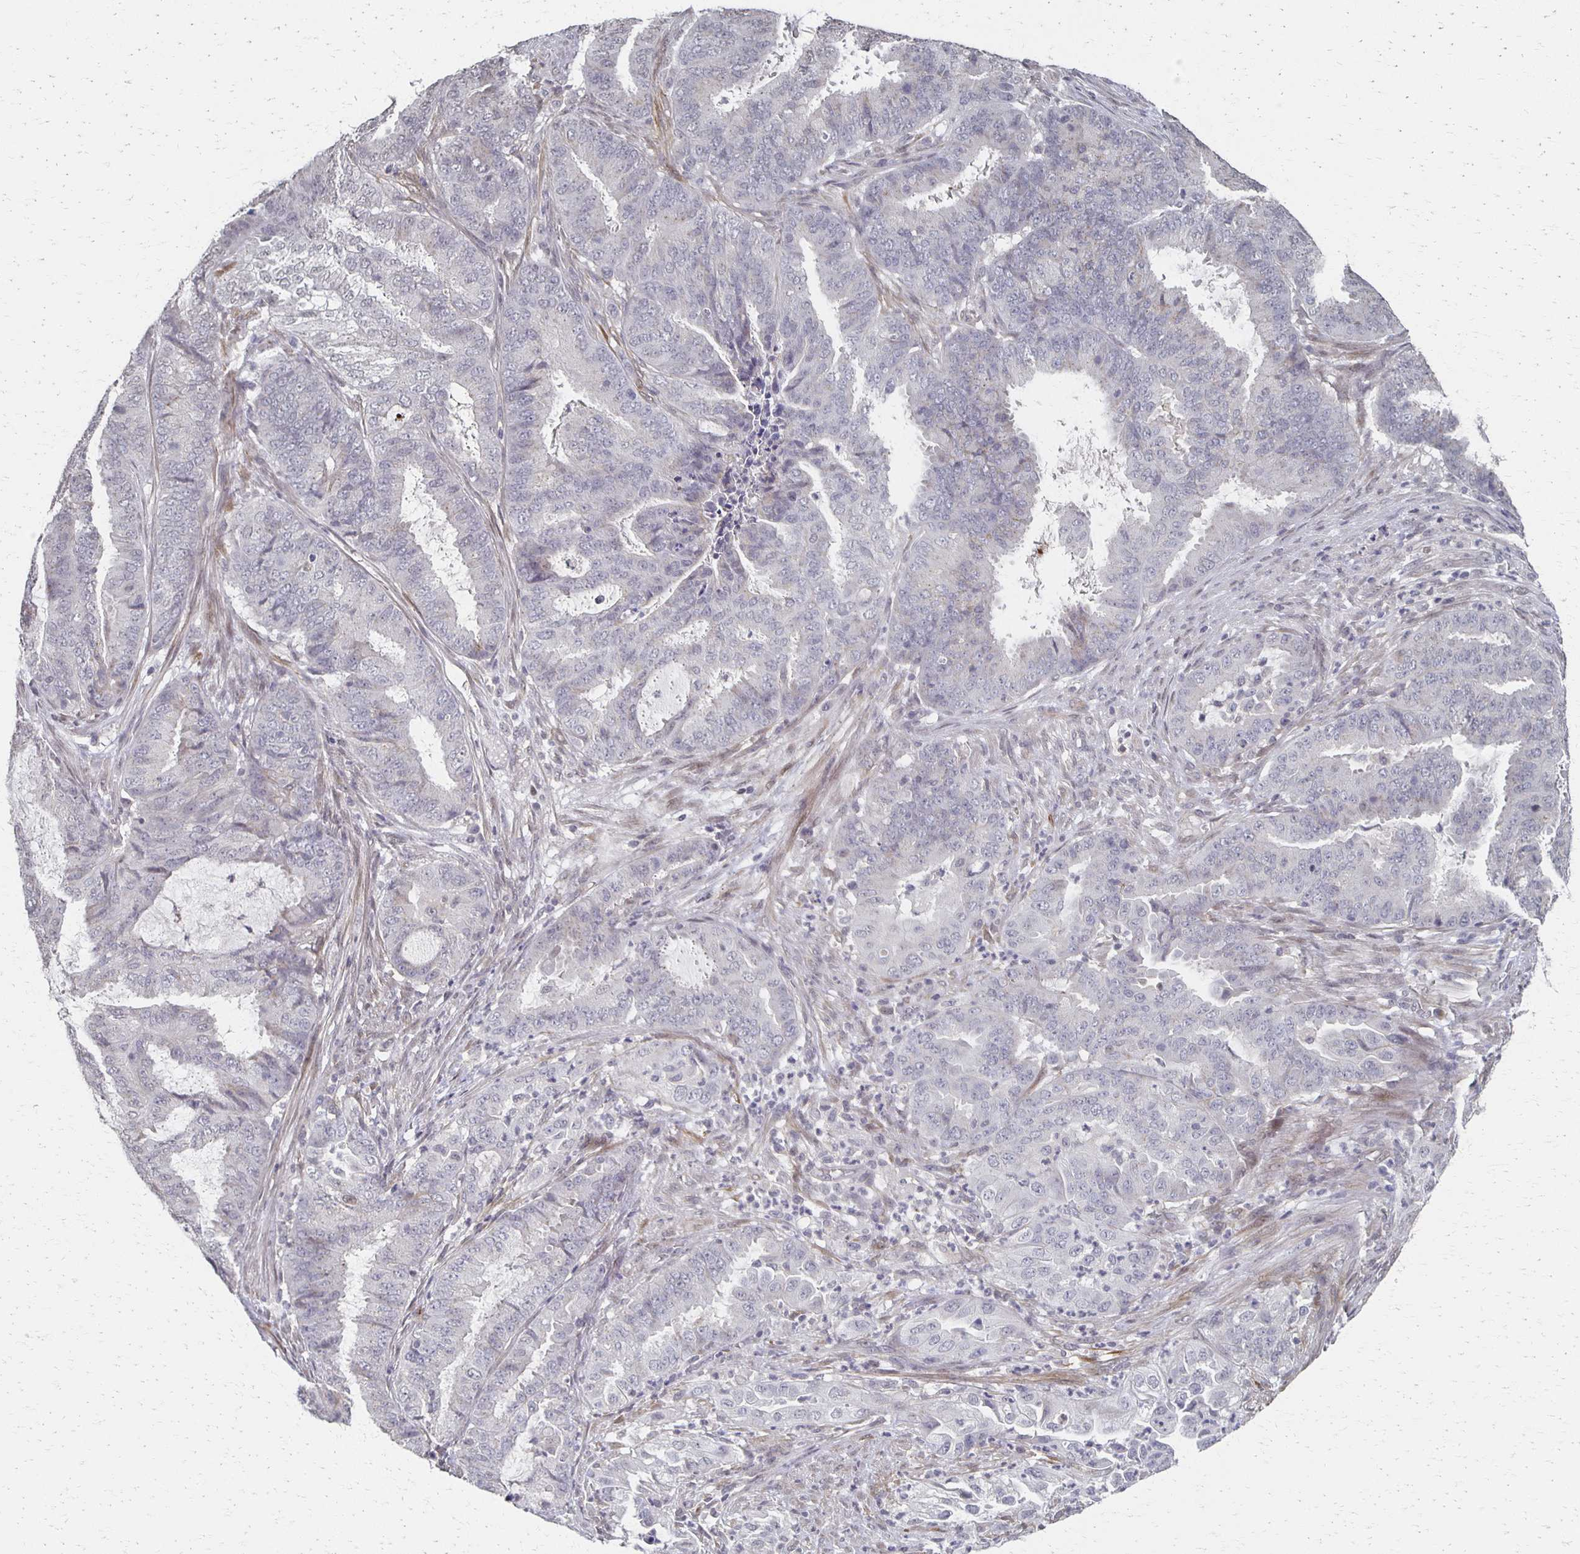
{"staining": {"intensity": "negative", "quantity": "none", "location": "none"}, "tissue": "endometrial cancer", "cell_type": "Tumor cells", "image_type": "cancer", "snomed": [{"axis": "morphology", "description": "Adenocarcinoma, NOS"}, {"axis": "topography", "description": "Endometrium"}], "caption": "Tumor cells are negative for brown protein staining in endometrial adenocarcinoma.", "gene": "DAB1", "patient": {"sex": "female", "age": 51}}